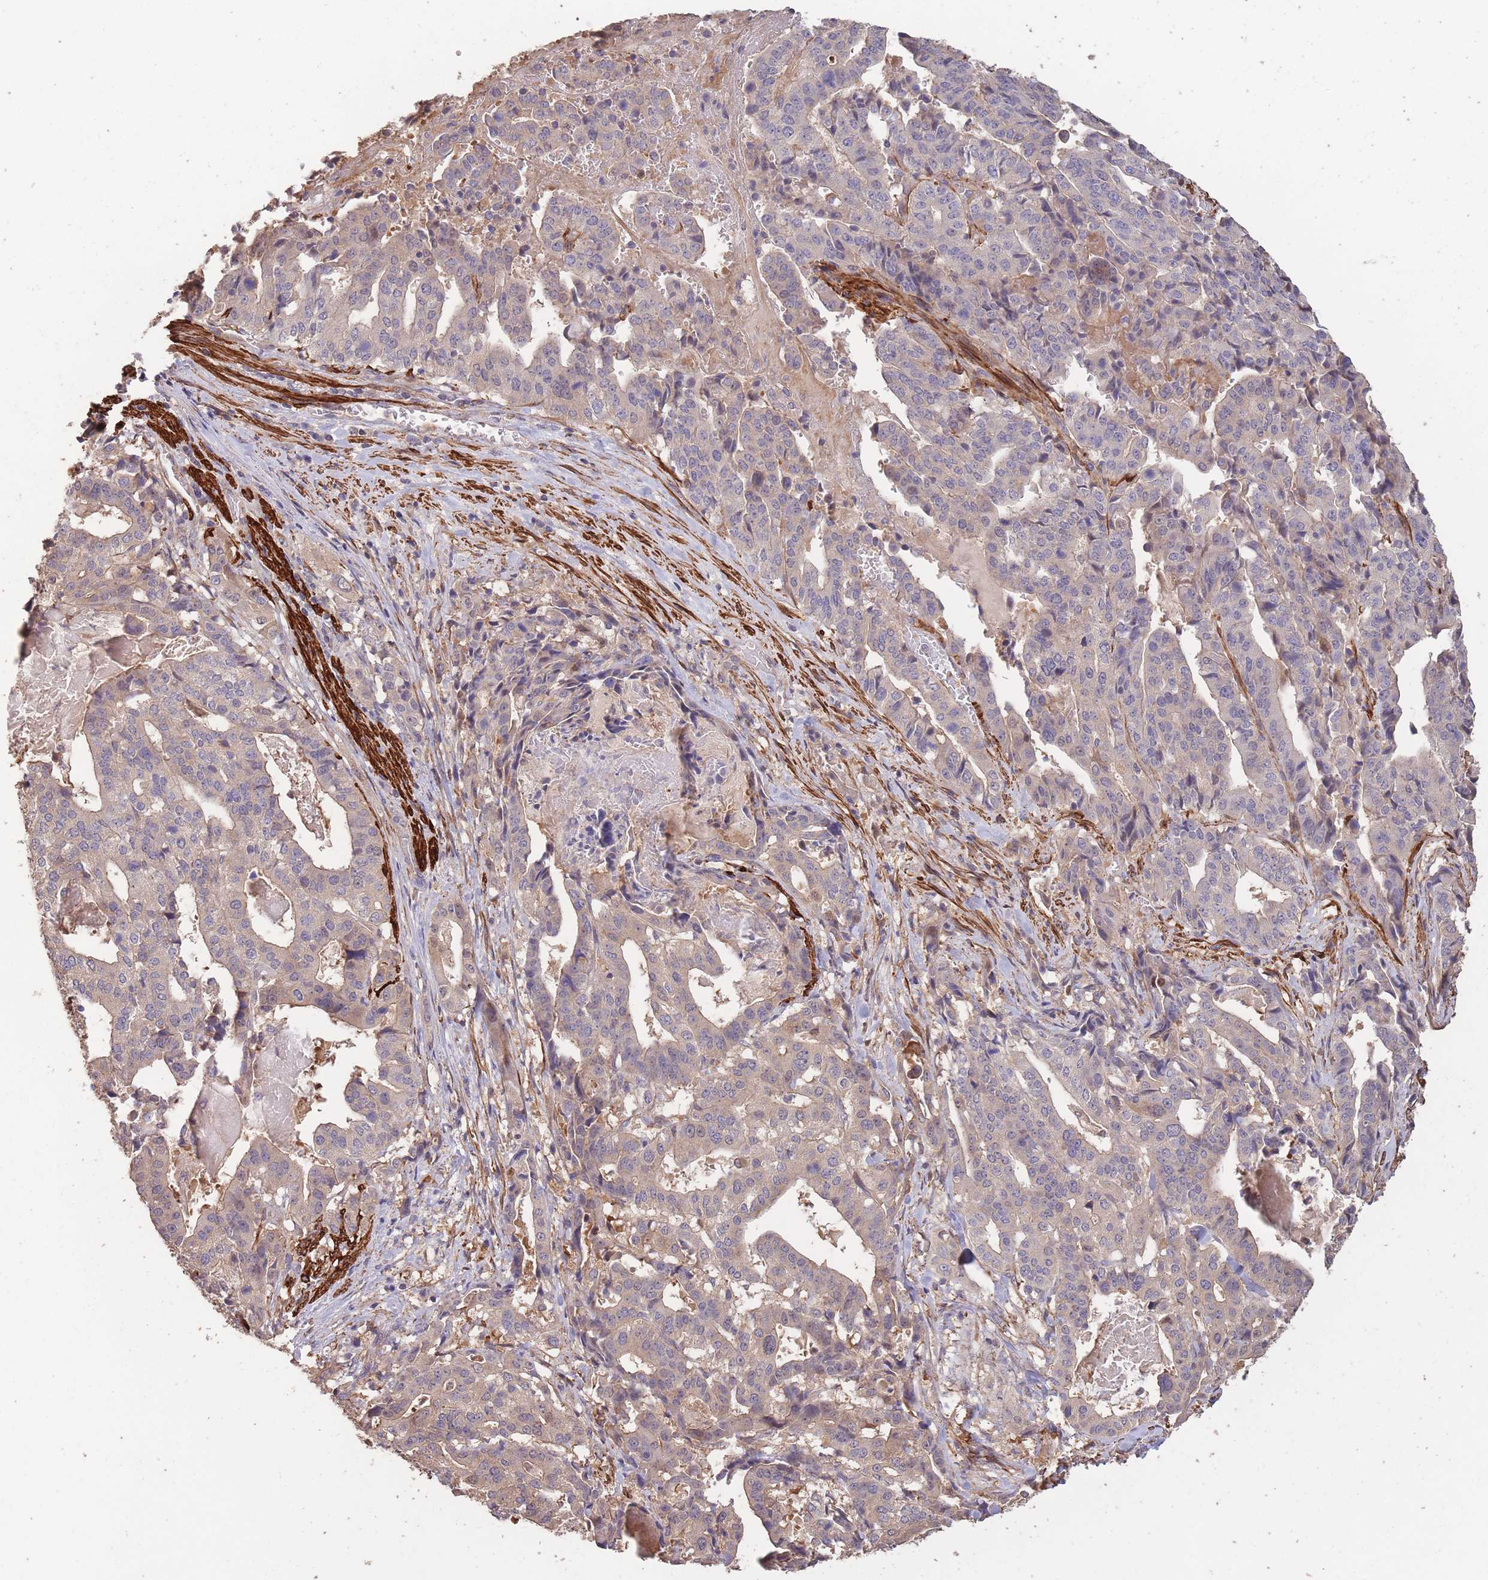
{"staining": {"intensity": "weak", "quantity": "<25%", "location": "cytoplasmic/membranous"}, "tissue": "stomach cancer", "cell_type": "Tumor cells", "image_type": "cancer", "snomed": [{"axis": "morphology", "description": "Adenocarcinoma, NOS"}, {"axis": "topography", "description": "Stomach"}], "caption": "Immunohistochemistry photomicrograph of neoplastic tissue: human stomach adenocarcinoma stained with DAB reveals no significant protein expression in tumor cells.", "gene": "NLRC4", "patient": {"sex": "male", "age": 48}}